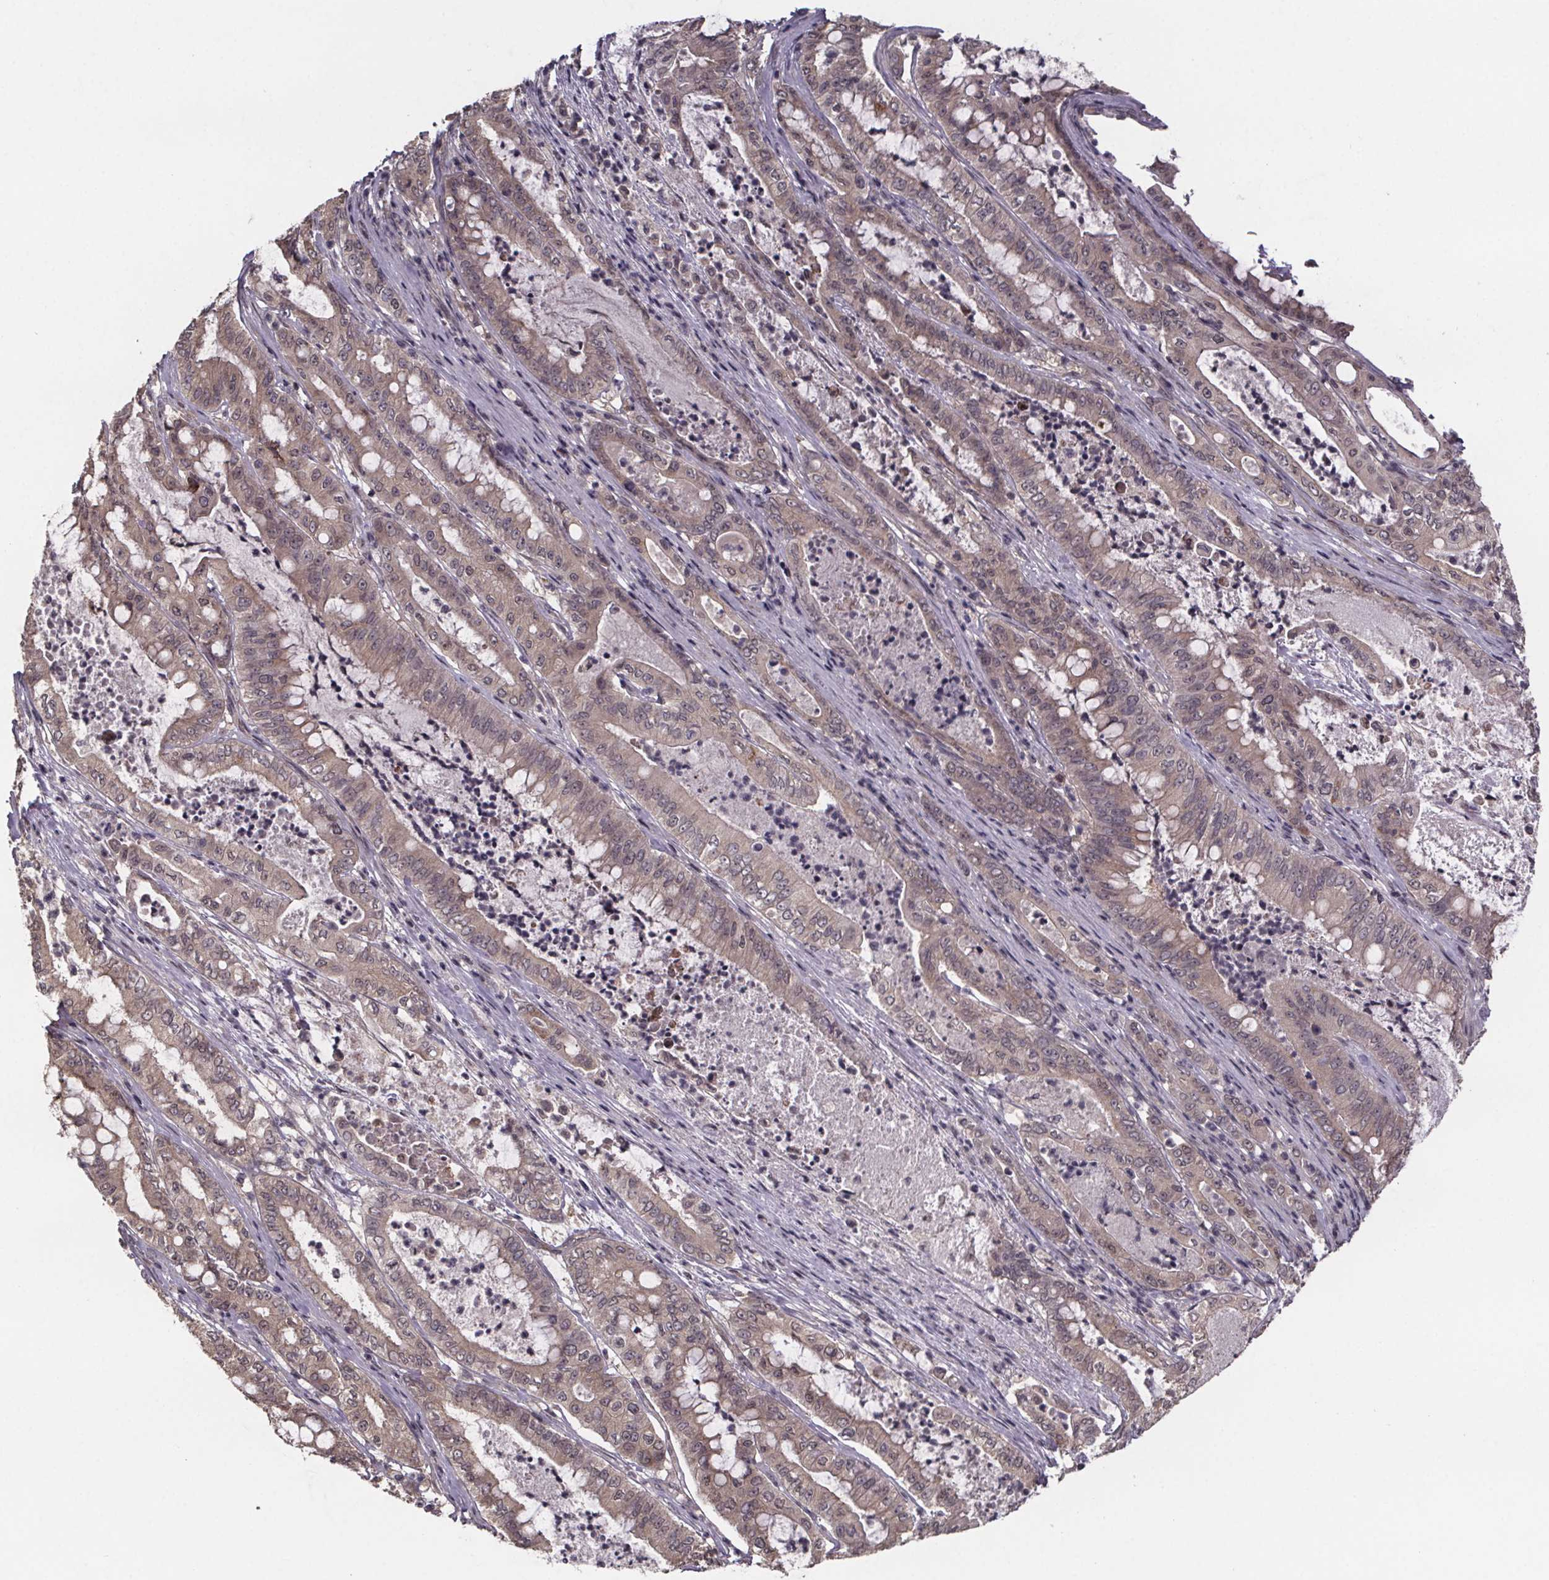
{"staining": {"intensity": "weak", "quantity": ">75%", "location": "cytoplasmic/membranous"}, "tissue": "pancreatic cancer", "cell_type": "Tumor cells", "image_type": "cancer", "snomed": [{"axis": "morphology", "description": "Adenocarcinoma, NOS"}, {"axis": "topography", "description": "Pancreas"}], "caption": "Adenocarcinoma (pancreatic) was stained to show a protein in brown. There is low levels of weak cytoplasmic/membranous positivity in about >75% of tumor cells.", "gene": "SAT1", "patient": {"sex": "male", "age": 71}}